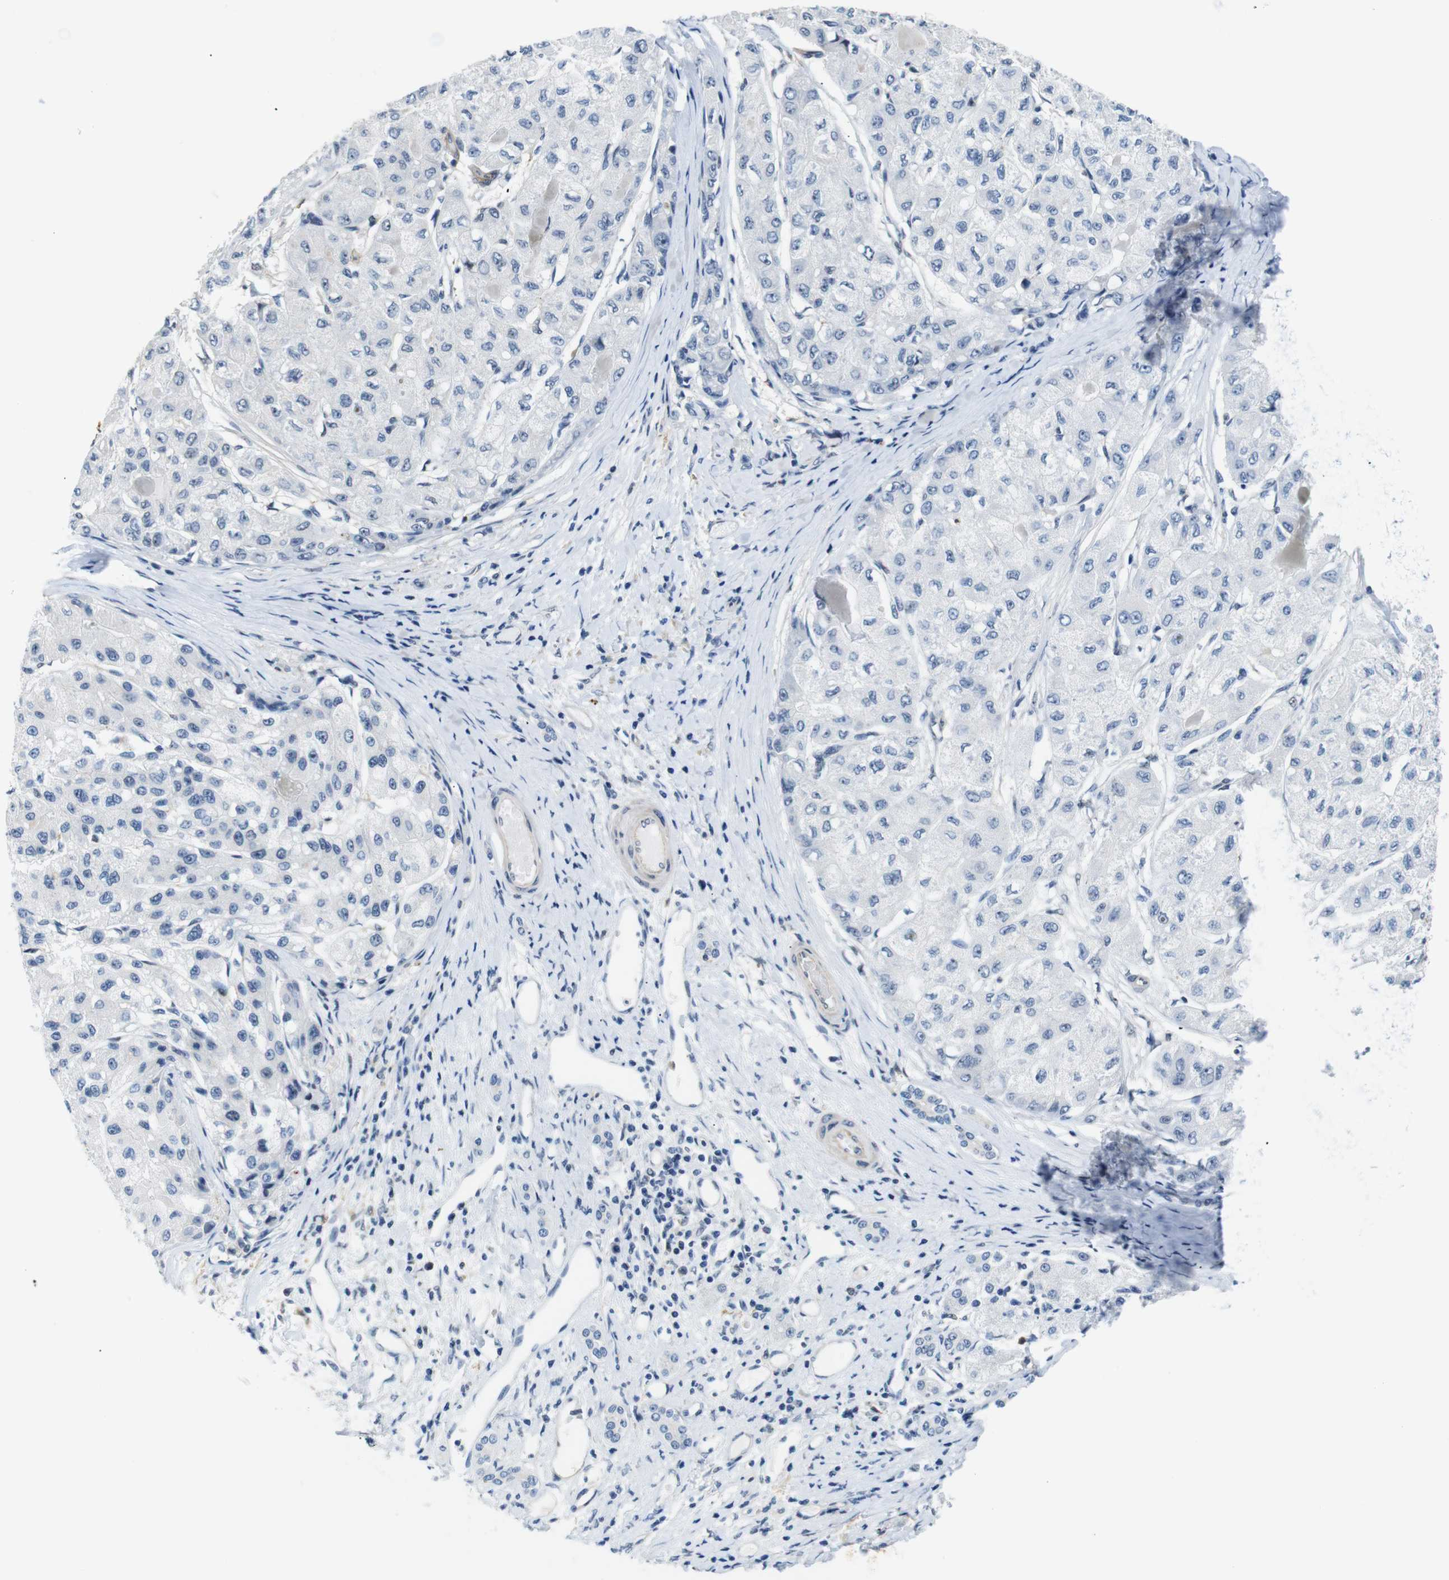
{"staining": {"intensity": "negative", "quantity": "none", "location": "none"}, "tissue": "liver cancer", "cell_type": "Tumor cells", "image_type": "cancer", "snomed": [{"axis": "morphology", "description": "Carcinoma, Hepatocellular, NOS"}, {"axis": "topography", "description": "Liver"}], "caption": "Liver cancer (hepatocellular carcinoma) was stained to show a protein in brown. There is no significant positivity in tumor cells.", "gene": "PARN", "patient": {"sex": "male", "age": 80}}